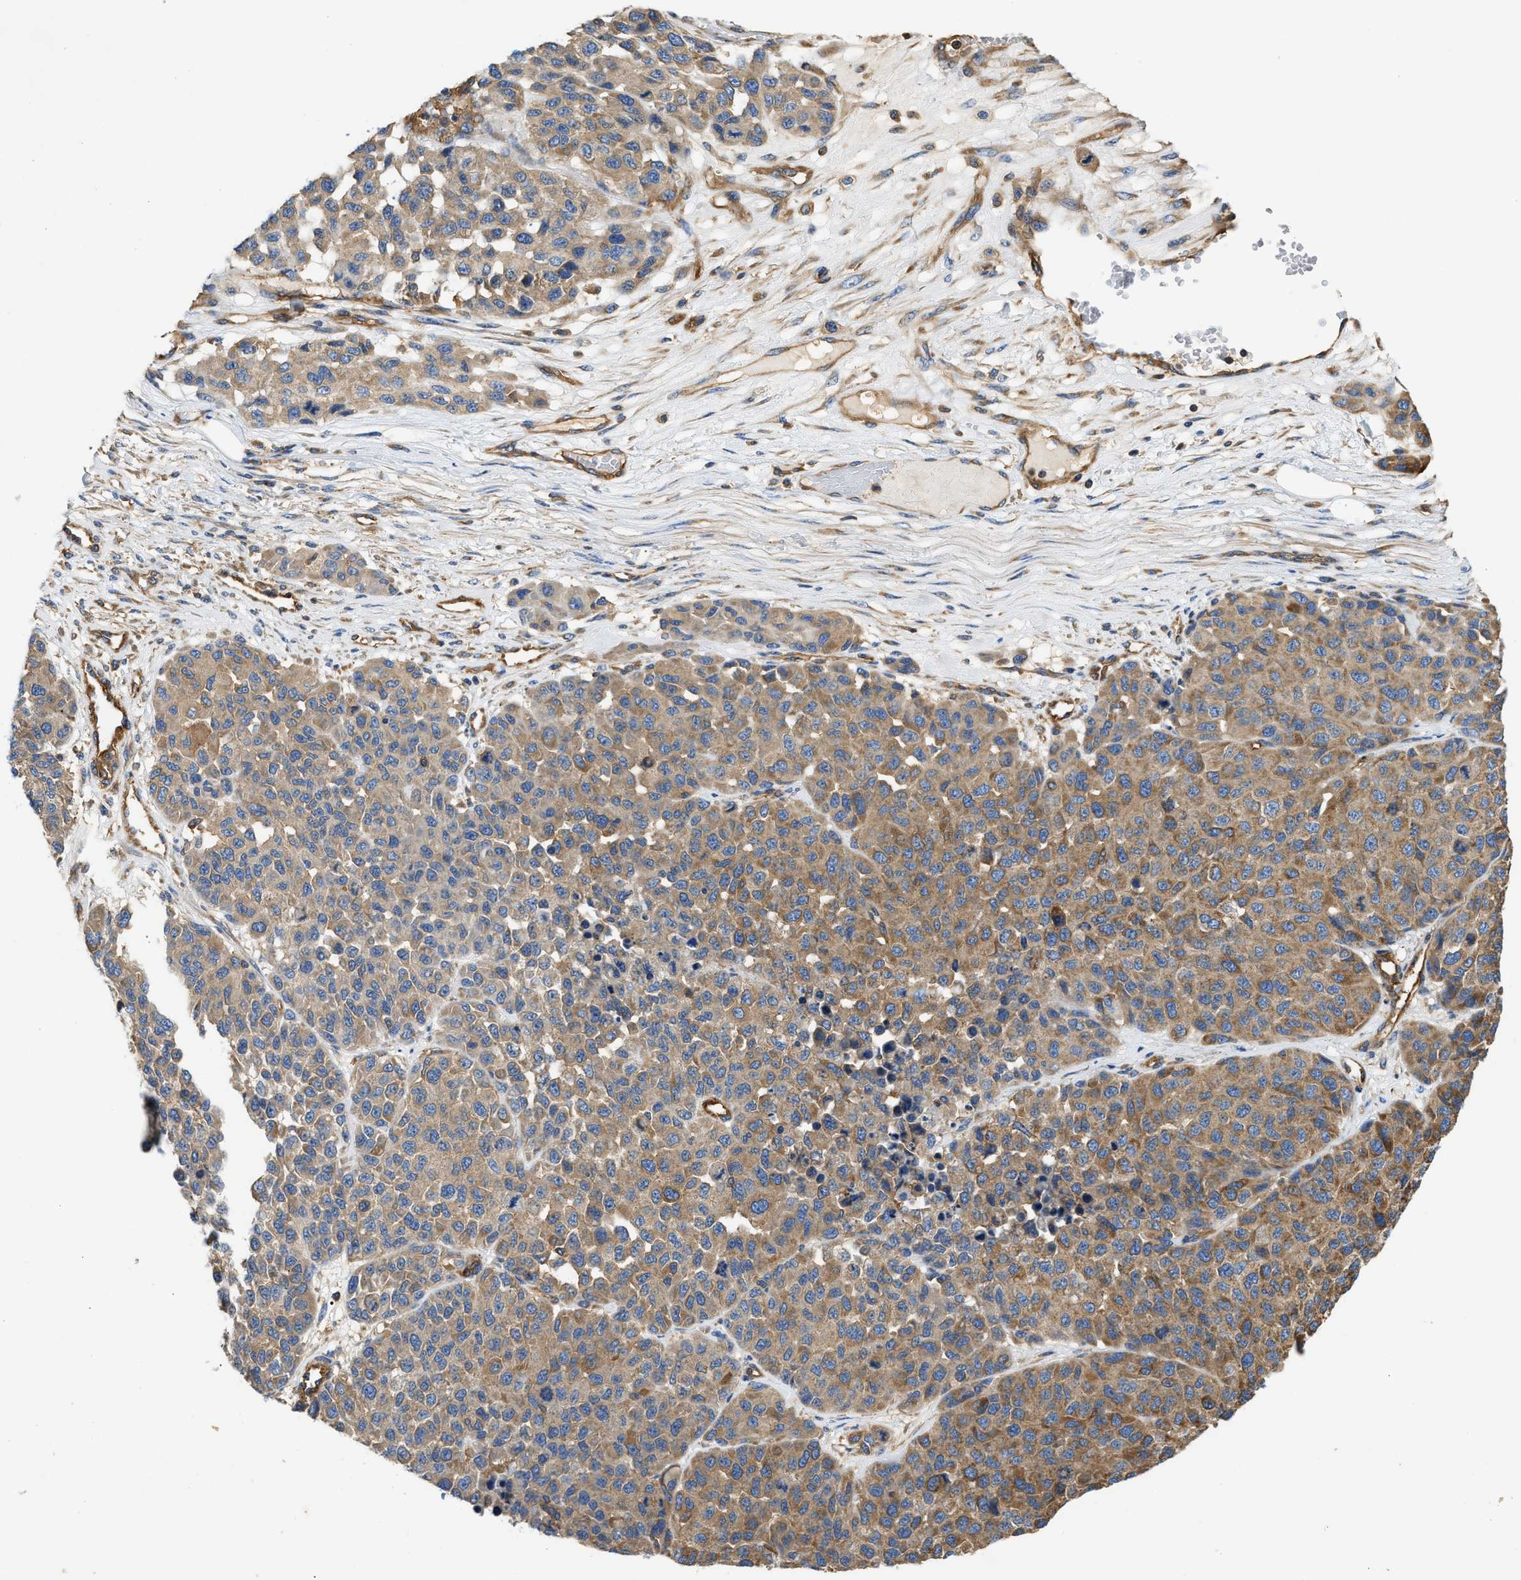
{"staining": {"intensity": "weak", "quantity": ">75%", "location": "cytoplasmic/membranous"}, "tissue": "melanoma", "cell_type": "Tumor cells", "image_type": "cancer", "snomed": [{"axis": "morphology", "description": "Malignant melanoma, NOS"}, {"axis": "topography", "description": "Skin"}], "caption": "This photomicrograph exhibits immunohistochemistry staining of human malignant melanoma, with low weak cytoplasmic/membranous expression in approximately >75% of tumor cells.", "gene": "SAMD9L", "patient": {"sex": "male", "age": 62}}